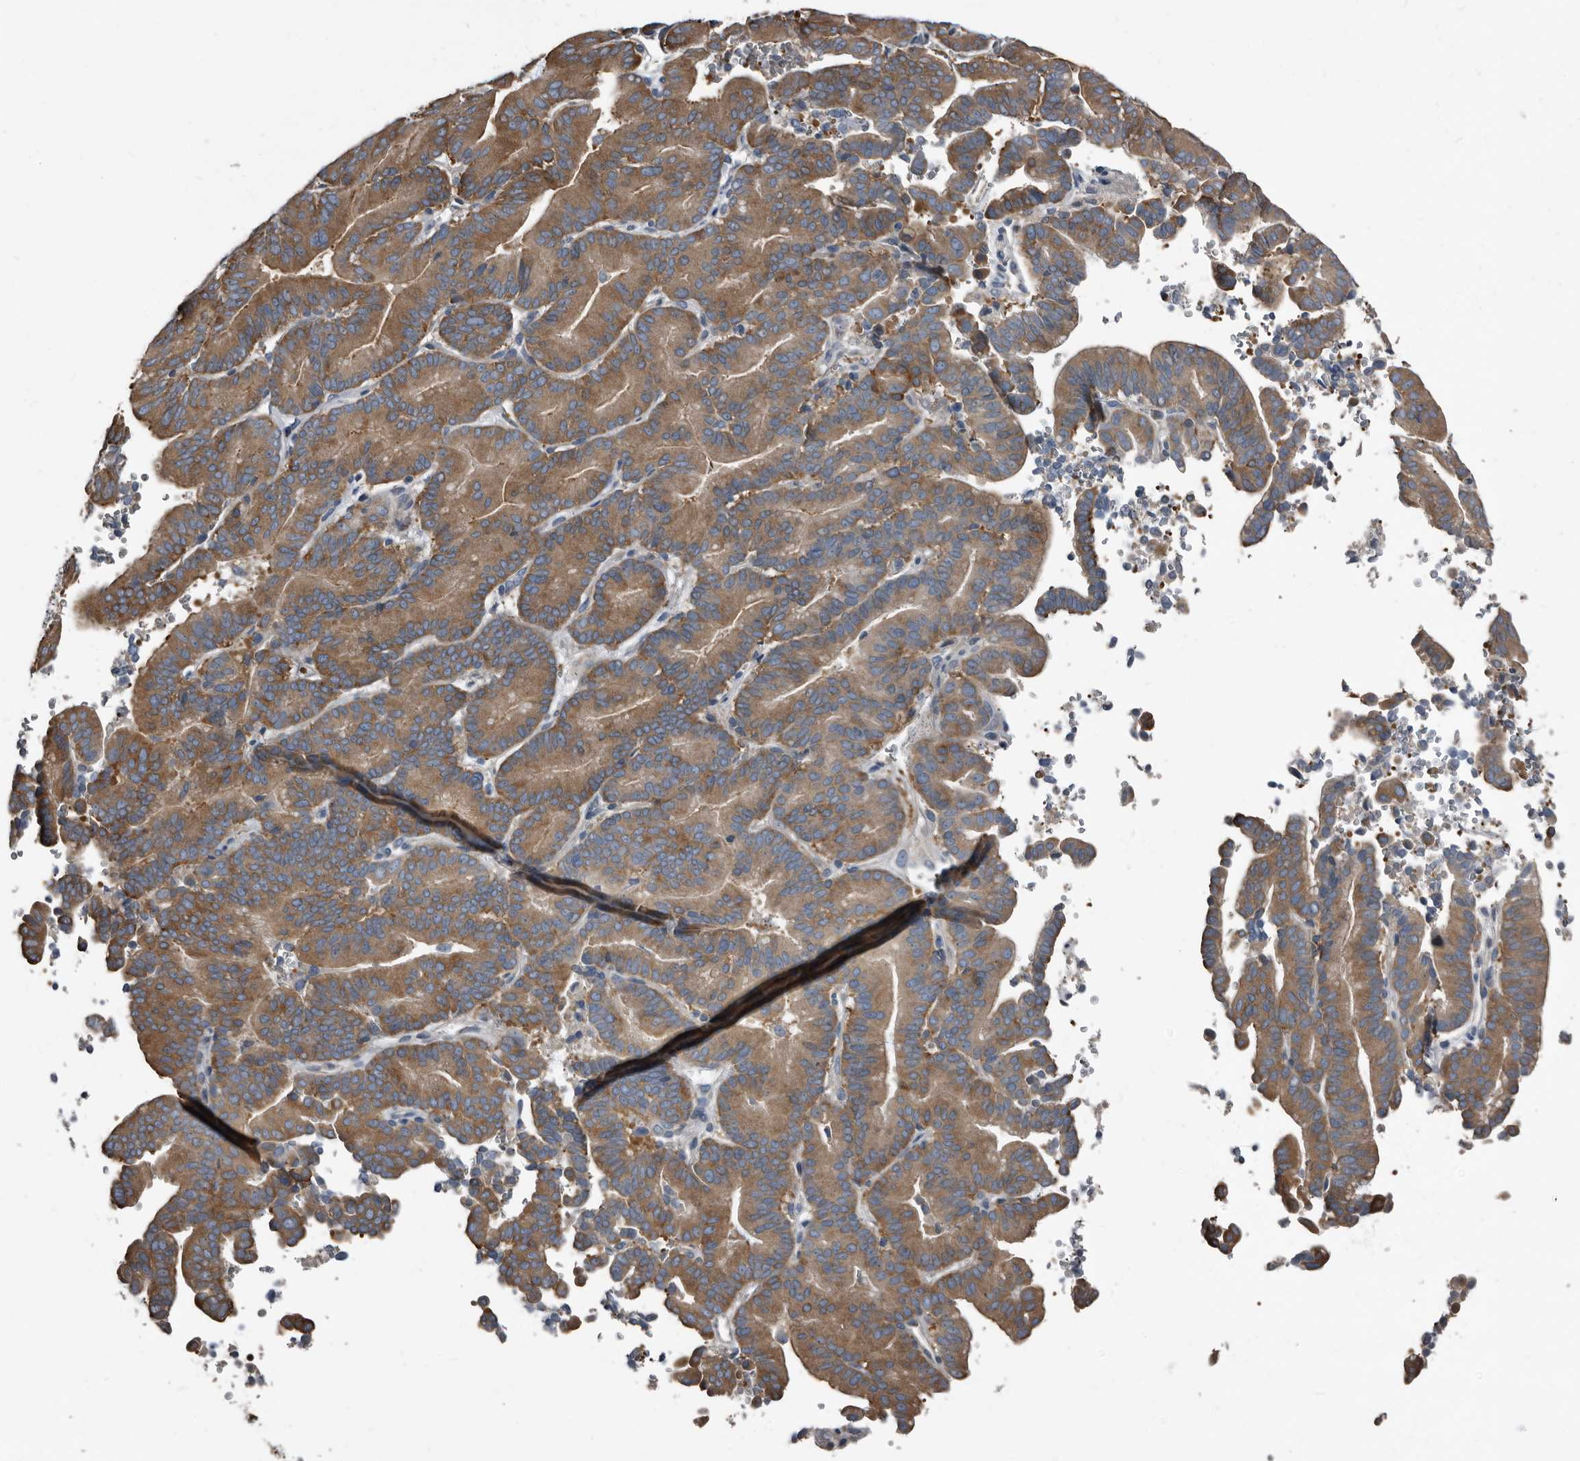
{"staining": {"intensity": "moderate", "quantity": ">75%", "location": "cytoplasmic/membranous"}, "tissue": "liver cancer", "cell_type": "Tumor cells", "image_type": "cancer", "snomed": [{"axis": "morphology", "description": "Cholangiocarcinoma"}, {"axis": "topography", "description": "Liver"}], "caption": "A brown stain labels moderate cytoplasmic/membranous staining of a protein in cholangiocarcinoma (liver) tumor cells.", "gene": "TPD52L1", "patient": {"sex": "female", "age": 75}}